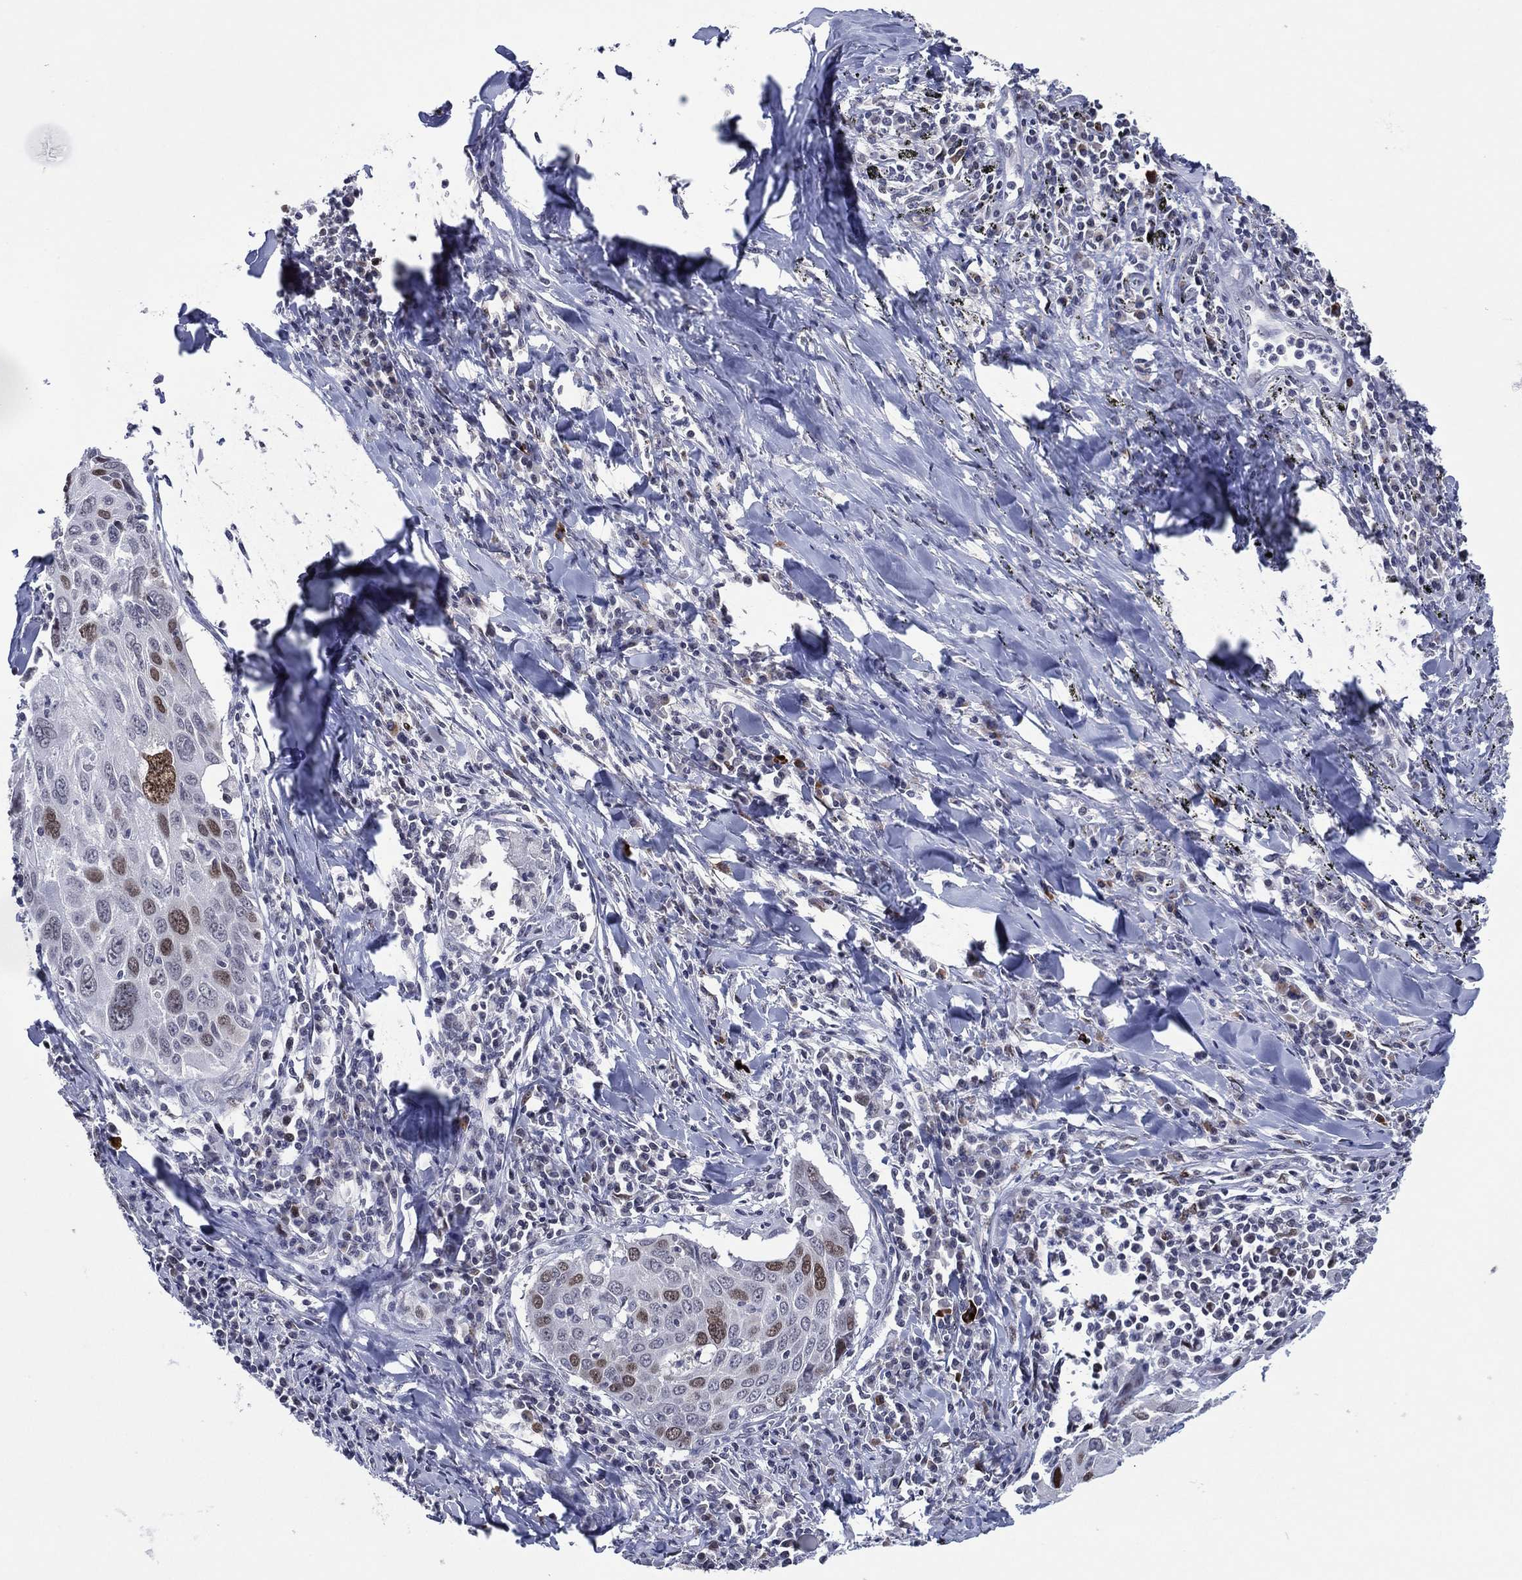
{"staining": {"intensity": "moderate", "quantity": "<25%", "location": "nuclear"}, "tissue": "lung cancer", "cell_type": "Tumor cells", "image_type": "cancer", "snomed": [{"axis": "morphology", "description": "Squamous cell carcinoma, NOS"}, {"axis": "topography", "description": "Lung"}], "caption": "Protein expression analysis of lung cancer displays moderate nuclear positivity in approximately <25% of tumor cells.", "gene": "GATA6", "patient": {"sex": "male", "age": 57}}